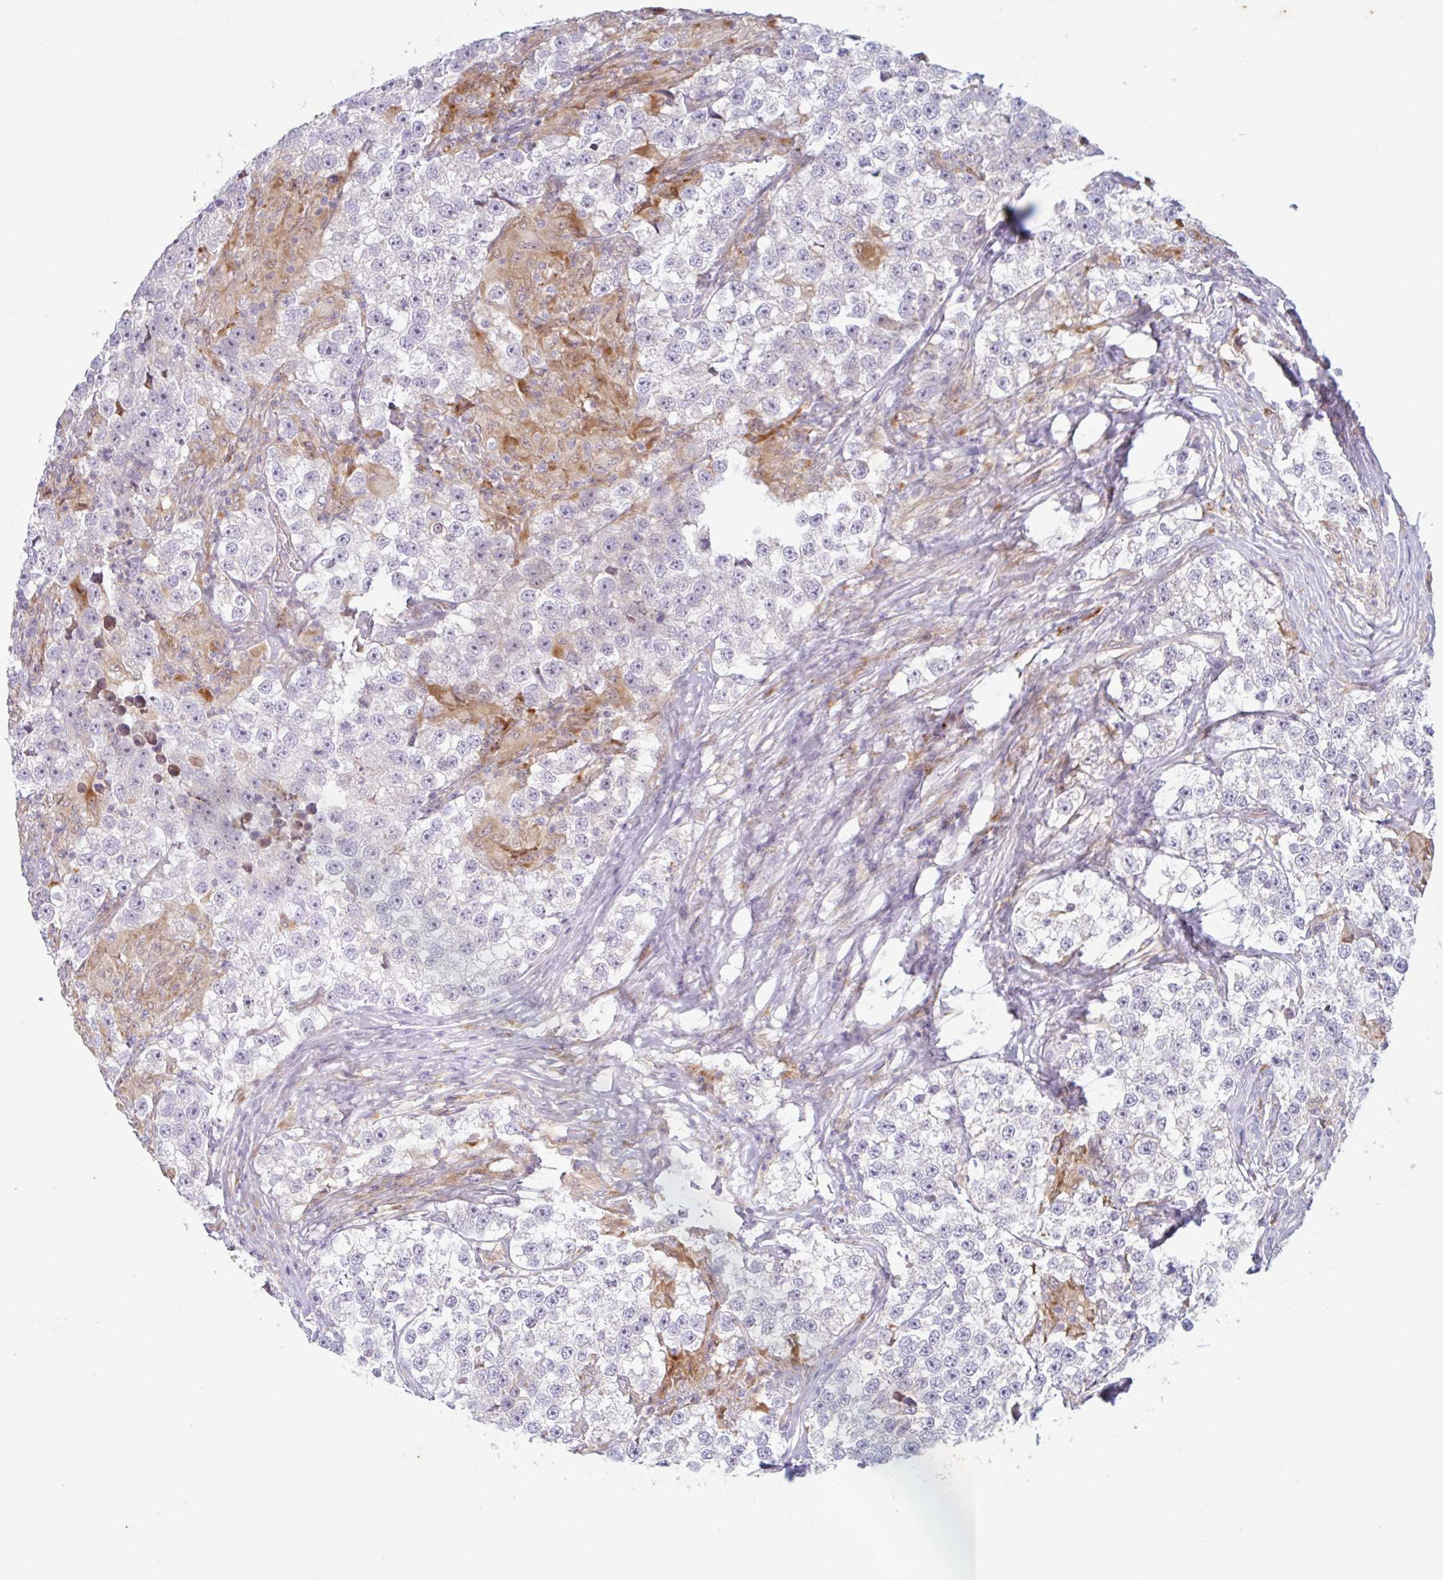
{"staining": {"intensity": "negative", "quantity": "none", "location": "none"}, "tissue": "testis cancer", "cell_type": "Tumor cells", "image_type": "cancer", "snomed": [{"axis": "morphology", "description": "Seminoma, NOS"}, {"axis": "topography", "description": "Testis"}], "caption": "This is a image of immunohistochemistry (IHC) staining of testis cancer (seminoma), which shows no positivity in tumor cells.", "gene": "RIT1", "patient": {"sex": "male", "age": 46}}